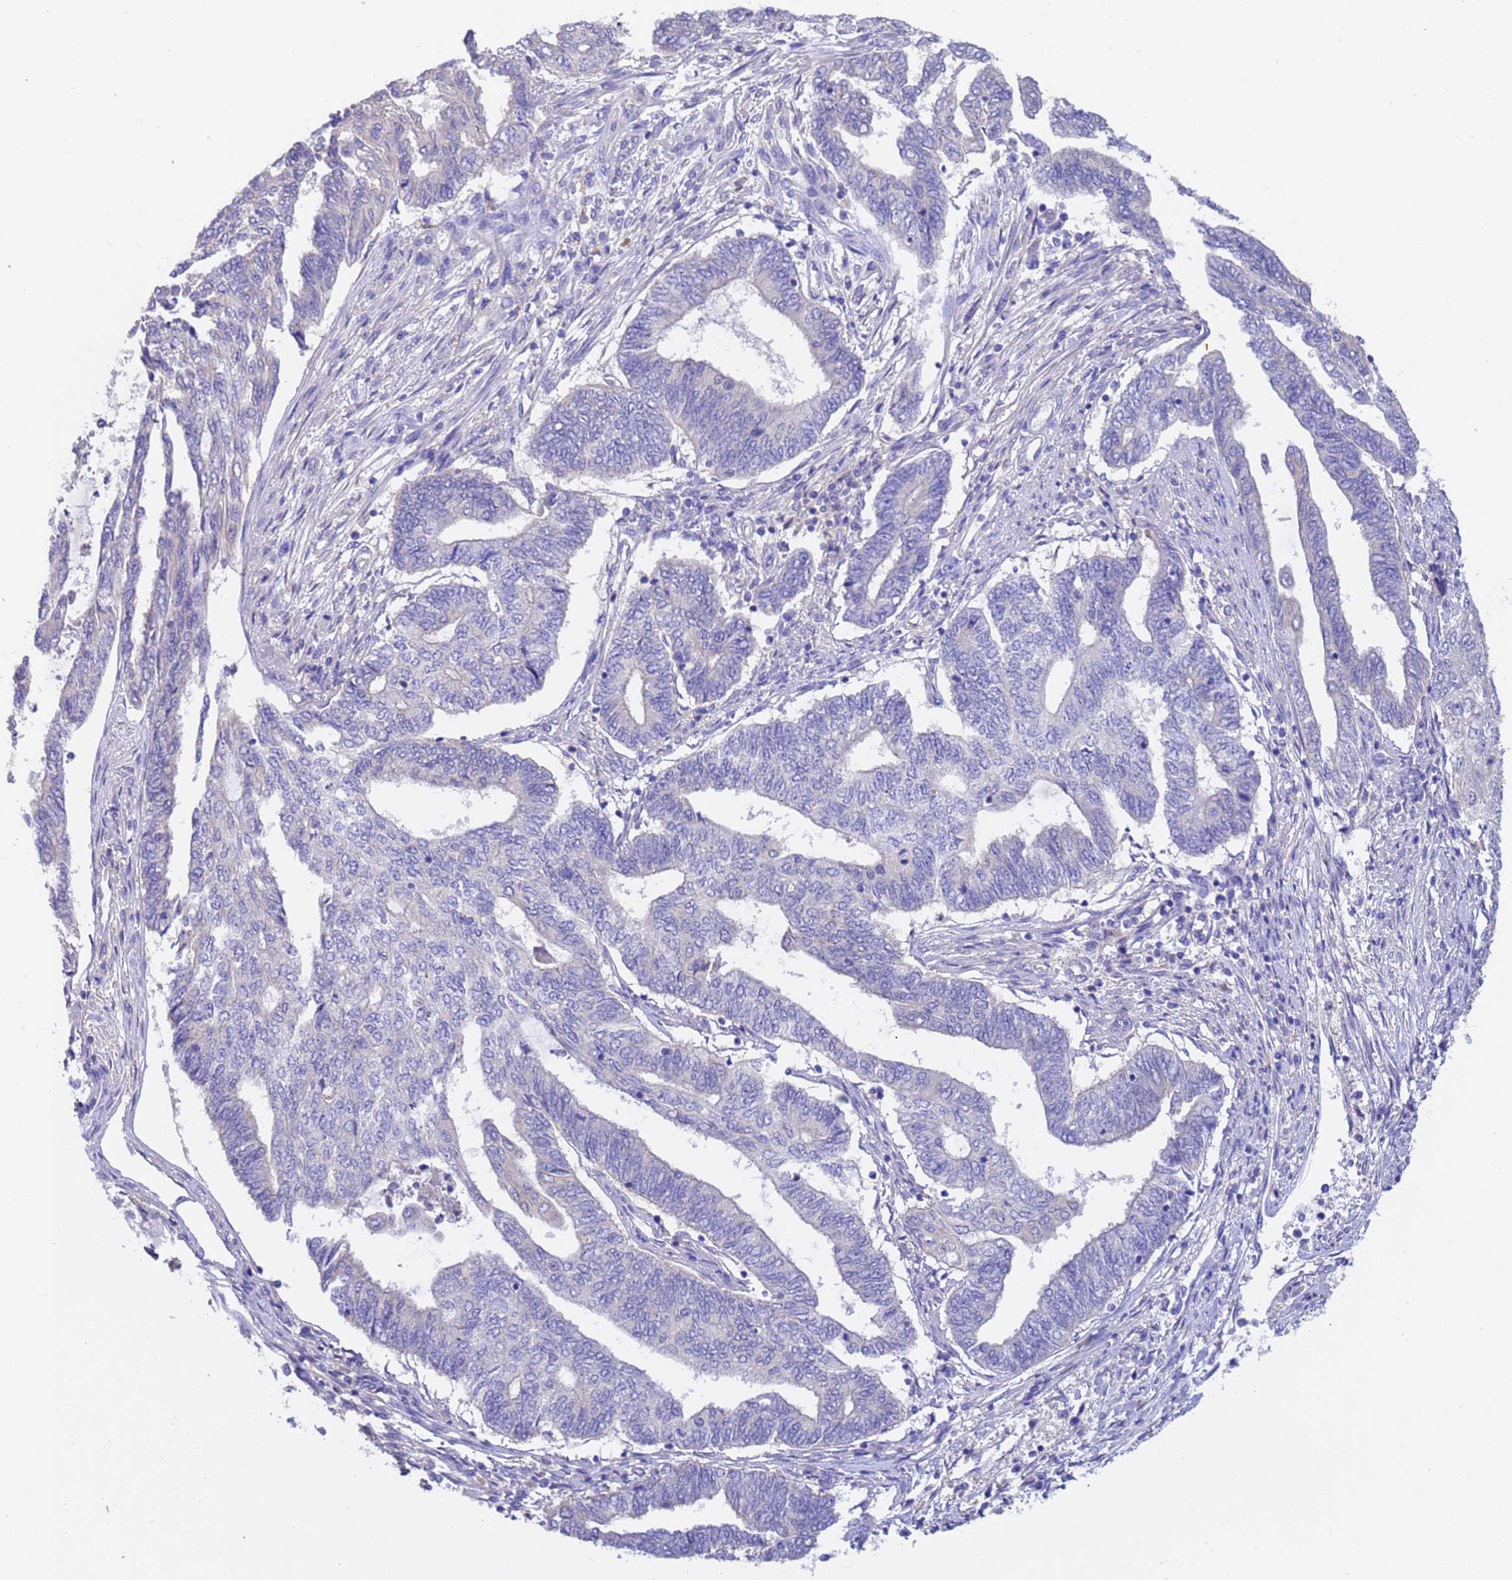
{"staining": {"intensity": "negative", "quantity": "none", "location": "none"}, "tissue": "endometrial cancer", "cell_type": "Tumor cells", "image_type": "cancer", "snomed": [{"axis": "morphology", "description": "Adenocarcinoma, NOS"}, {"axis": "topography", "description": "Uterus"}, {"axis": "topography", "description": "Endometrium"}], "caption": "An immunohistochemistry image of endometrial adenocarcinoma is shown. There is no staining in tumor cells of endometrial adenocarcinoma.", "gene": "SRL", "patient": {"sex": "female", "age": 70}}